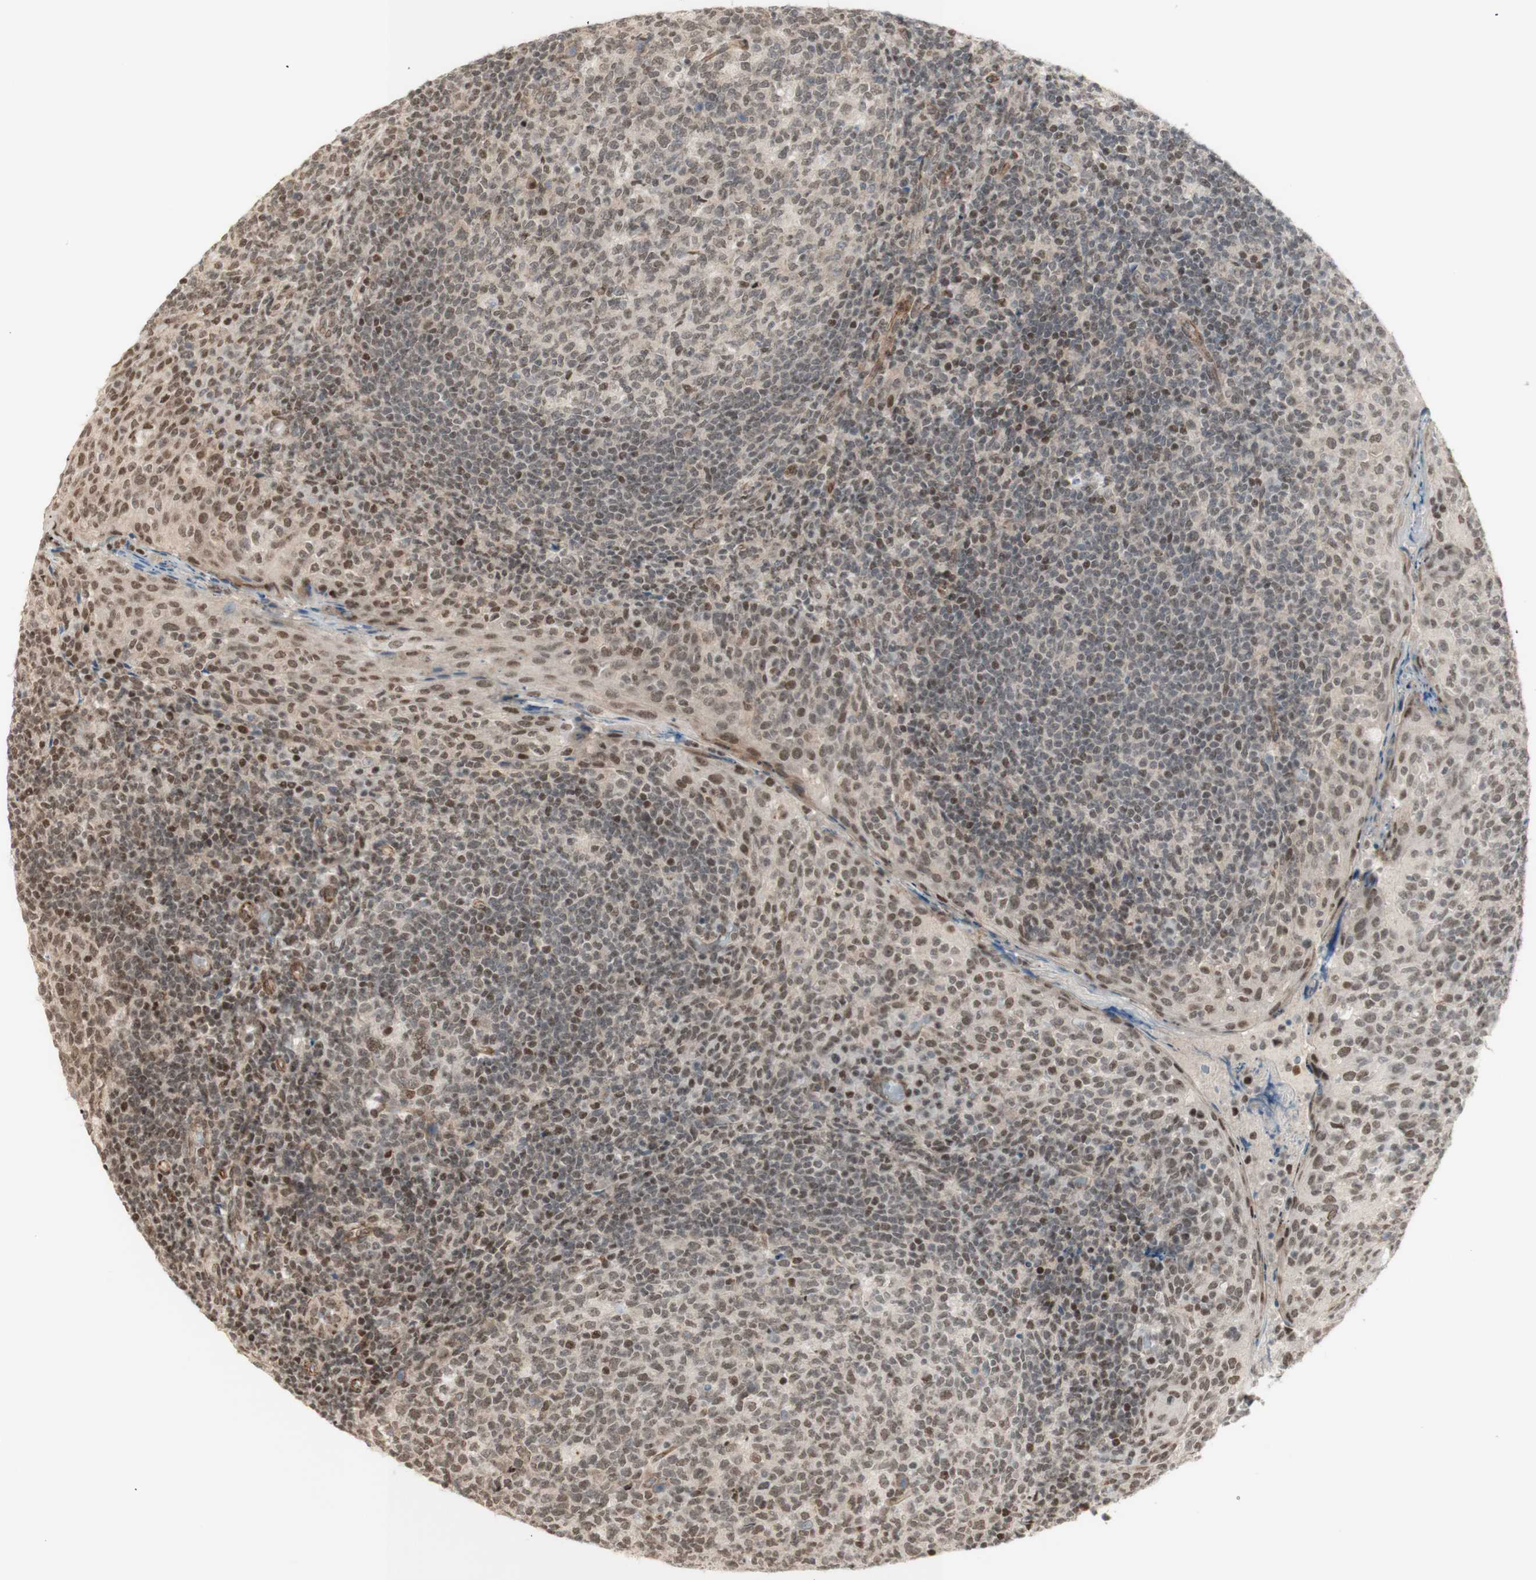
{"staining": {"intensity": "weak", "quantity": ">75%", "location": "nuclear"}, "tissue": "tonsil", "cell_type": "Germinal center cells", "image_type": "normal", "snomed": [{"axis": "morphology", "description": "Normal tissue, NOS"}, {"axis": "topography", "description": "Tonsil"}], "caption": "Immunohistochemistry (IHC) photomicrograph of normal human tonsil stained for a protein (brown), which shows low levels of weak nuclear positivity in about >75% of germinal center cells.", "gene": "ZMYM6", "patient": {"sex": "female", "age": 19}}